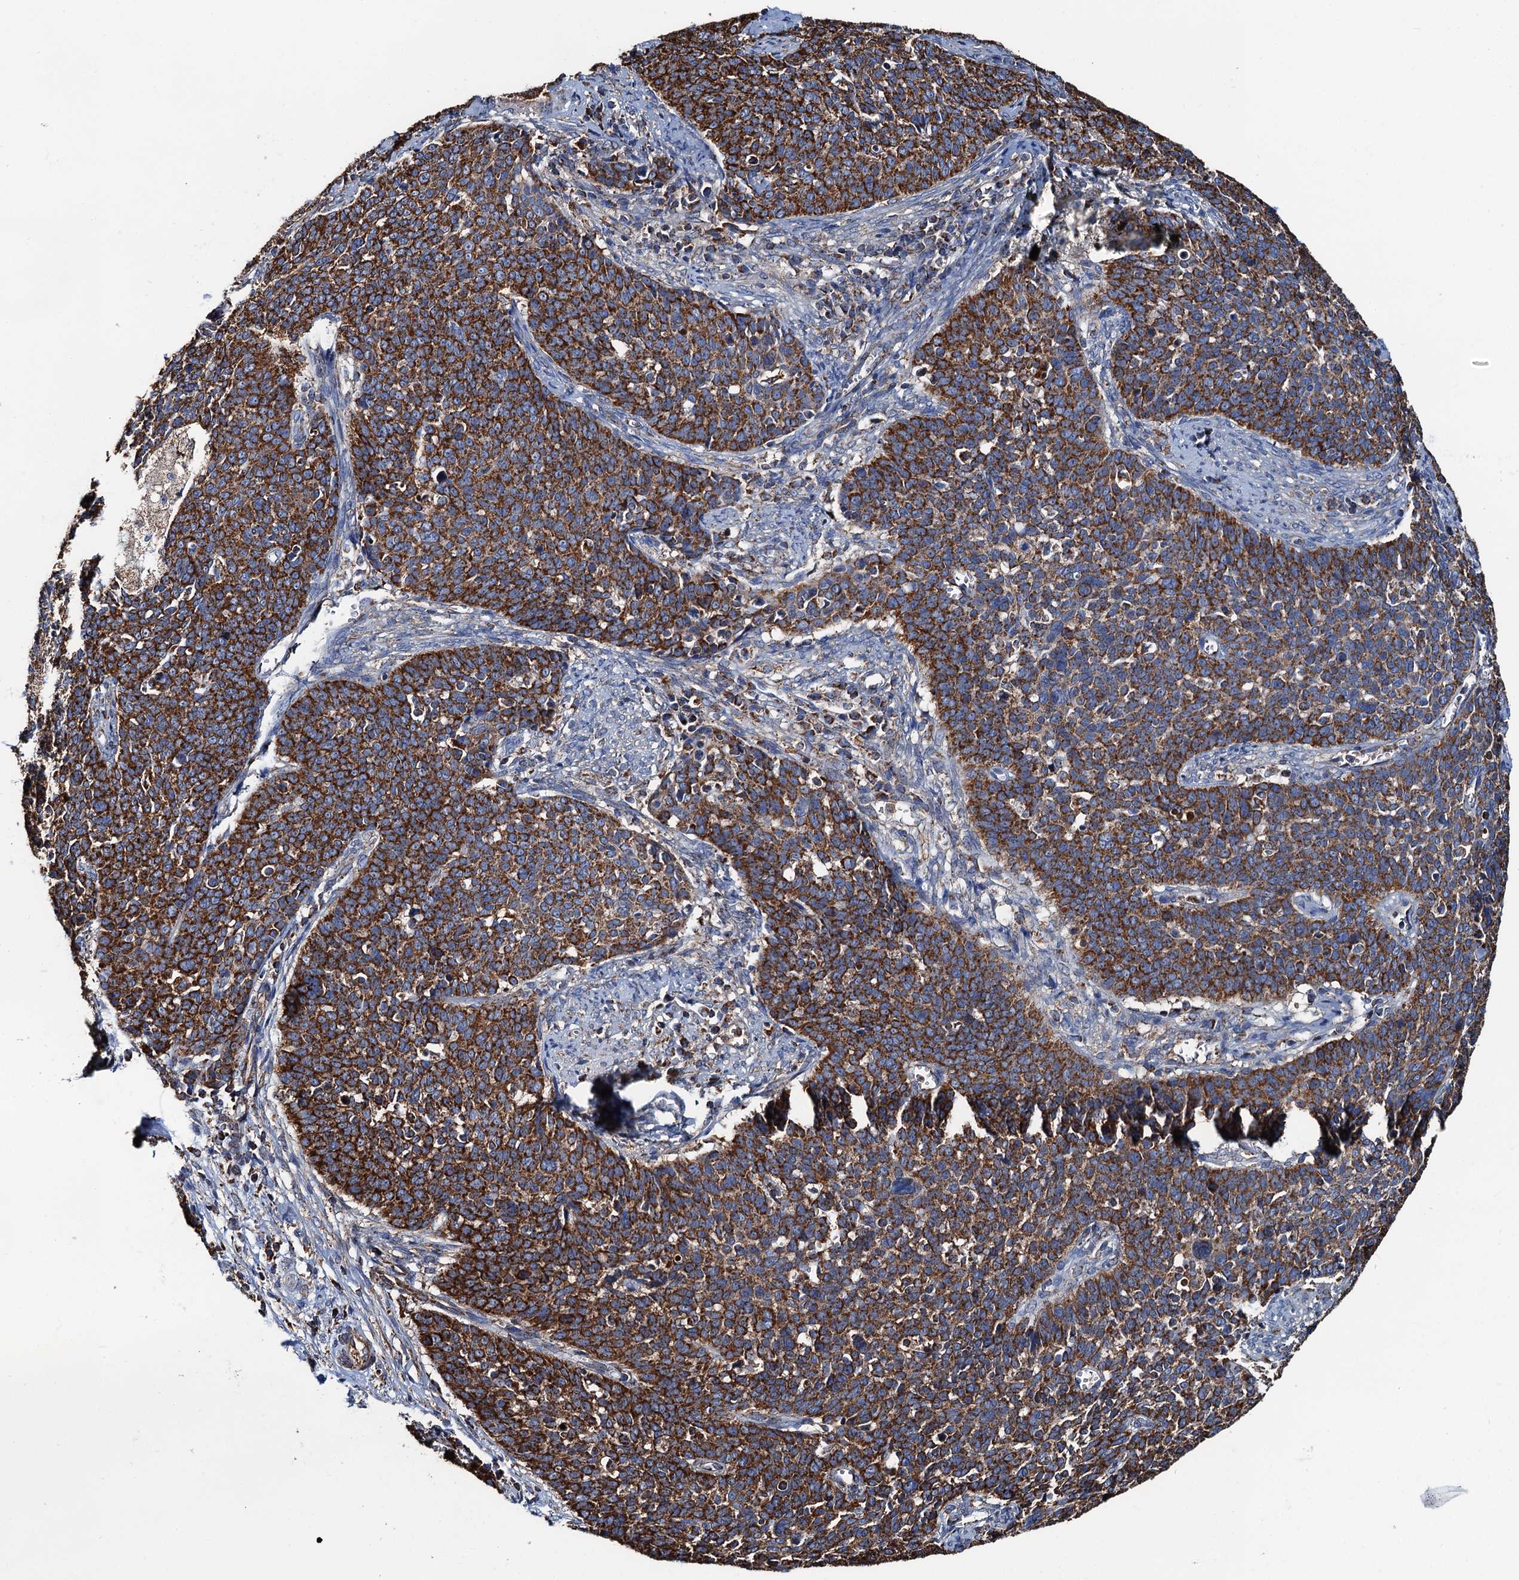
{"staining": {"intensity": "strong", "quantity": ">75%", "location": "cytoplasmic/membranous"}, "tissue": "cervical cancer", "cell_type": "Tumor cells", "image_type": "cancer", "snomed": [{"axis": "morphology", "description": "Squamous cell carcinoma, NOS"}, {"axis": "topography", "description": "Cervix"}], "caption": "Immunohistochemical staining of human cervical cancer exhibits strong cytoplasmic/membranous protein positivity in approximately >75% of tumor cells. (Brightfield microscopy of DAB IHC at high magnification).", "gene": "AAGAB", "patient": {"sex": "female", "age": 39}}